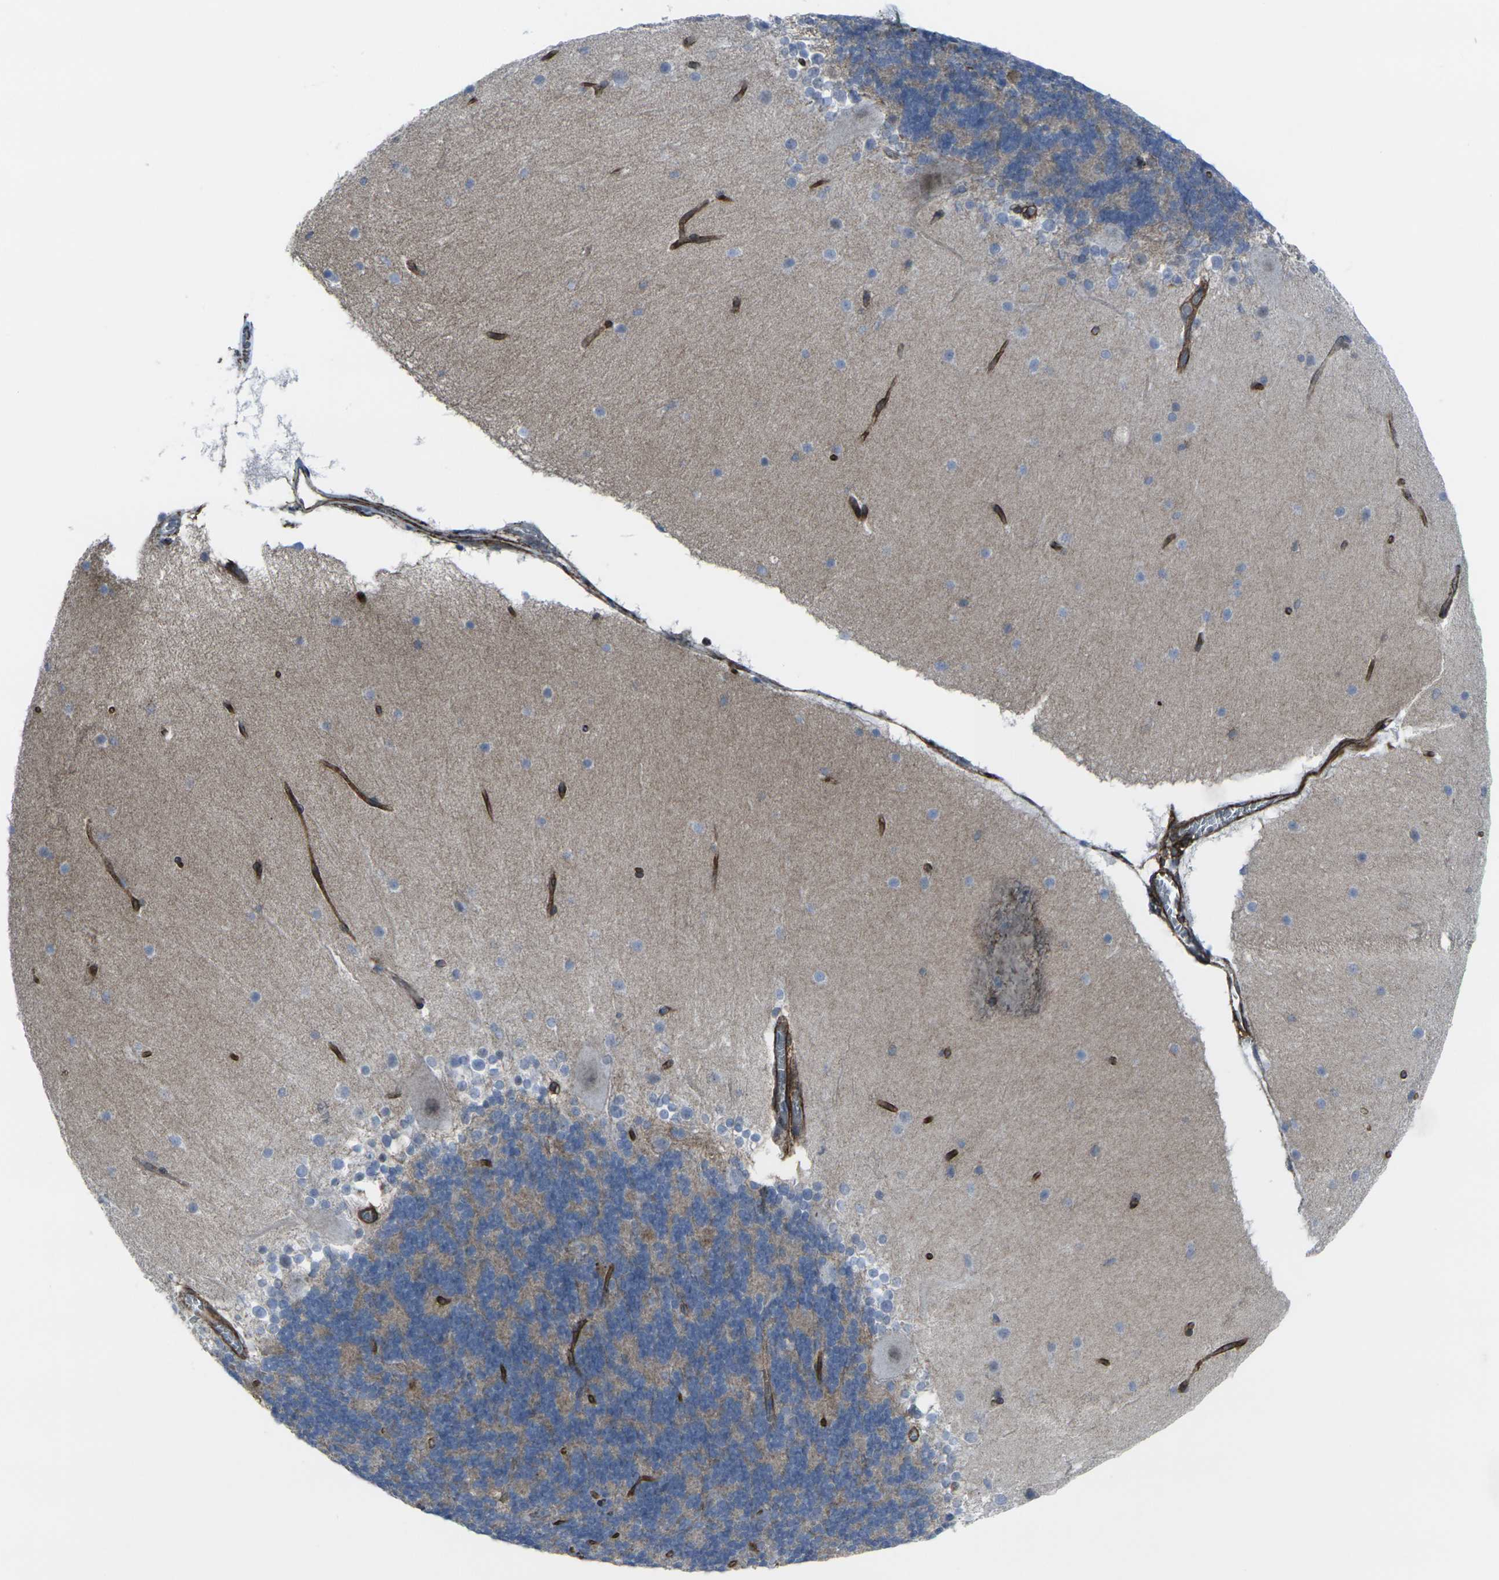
{"staining": {"intensity": "weak", "quantity": "25%-75%", "location": "cytoplasmic/membranous"}, "tissue": "cerebellum", "cell_type": "Cells in granular layer", "image_type": "normal", "snomed": [{"axis": "morphology", "description": "Normal tissue, NOS"}, {"axis": "topography", "description": "Cerebellum"}], "caption": "The image reveals immunohistochemical staining of benign cerebellum. There is weak cytoplasmic/membranous positivity is seen in about 25%-75% of cells in granular layer.", "gene": "CDH11", "patient": {"sex": "female", "age": 19}}